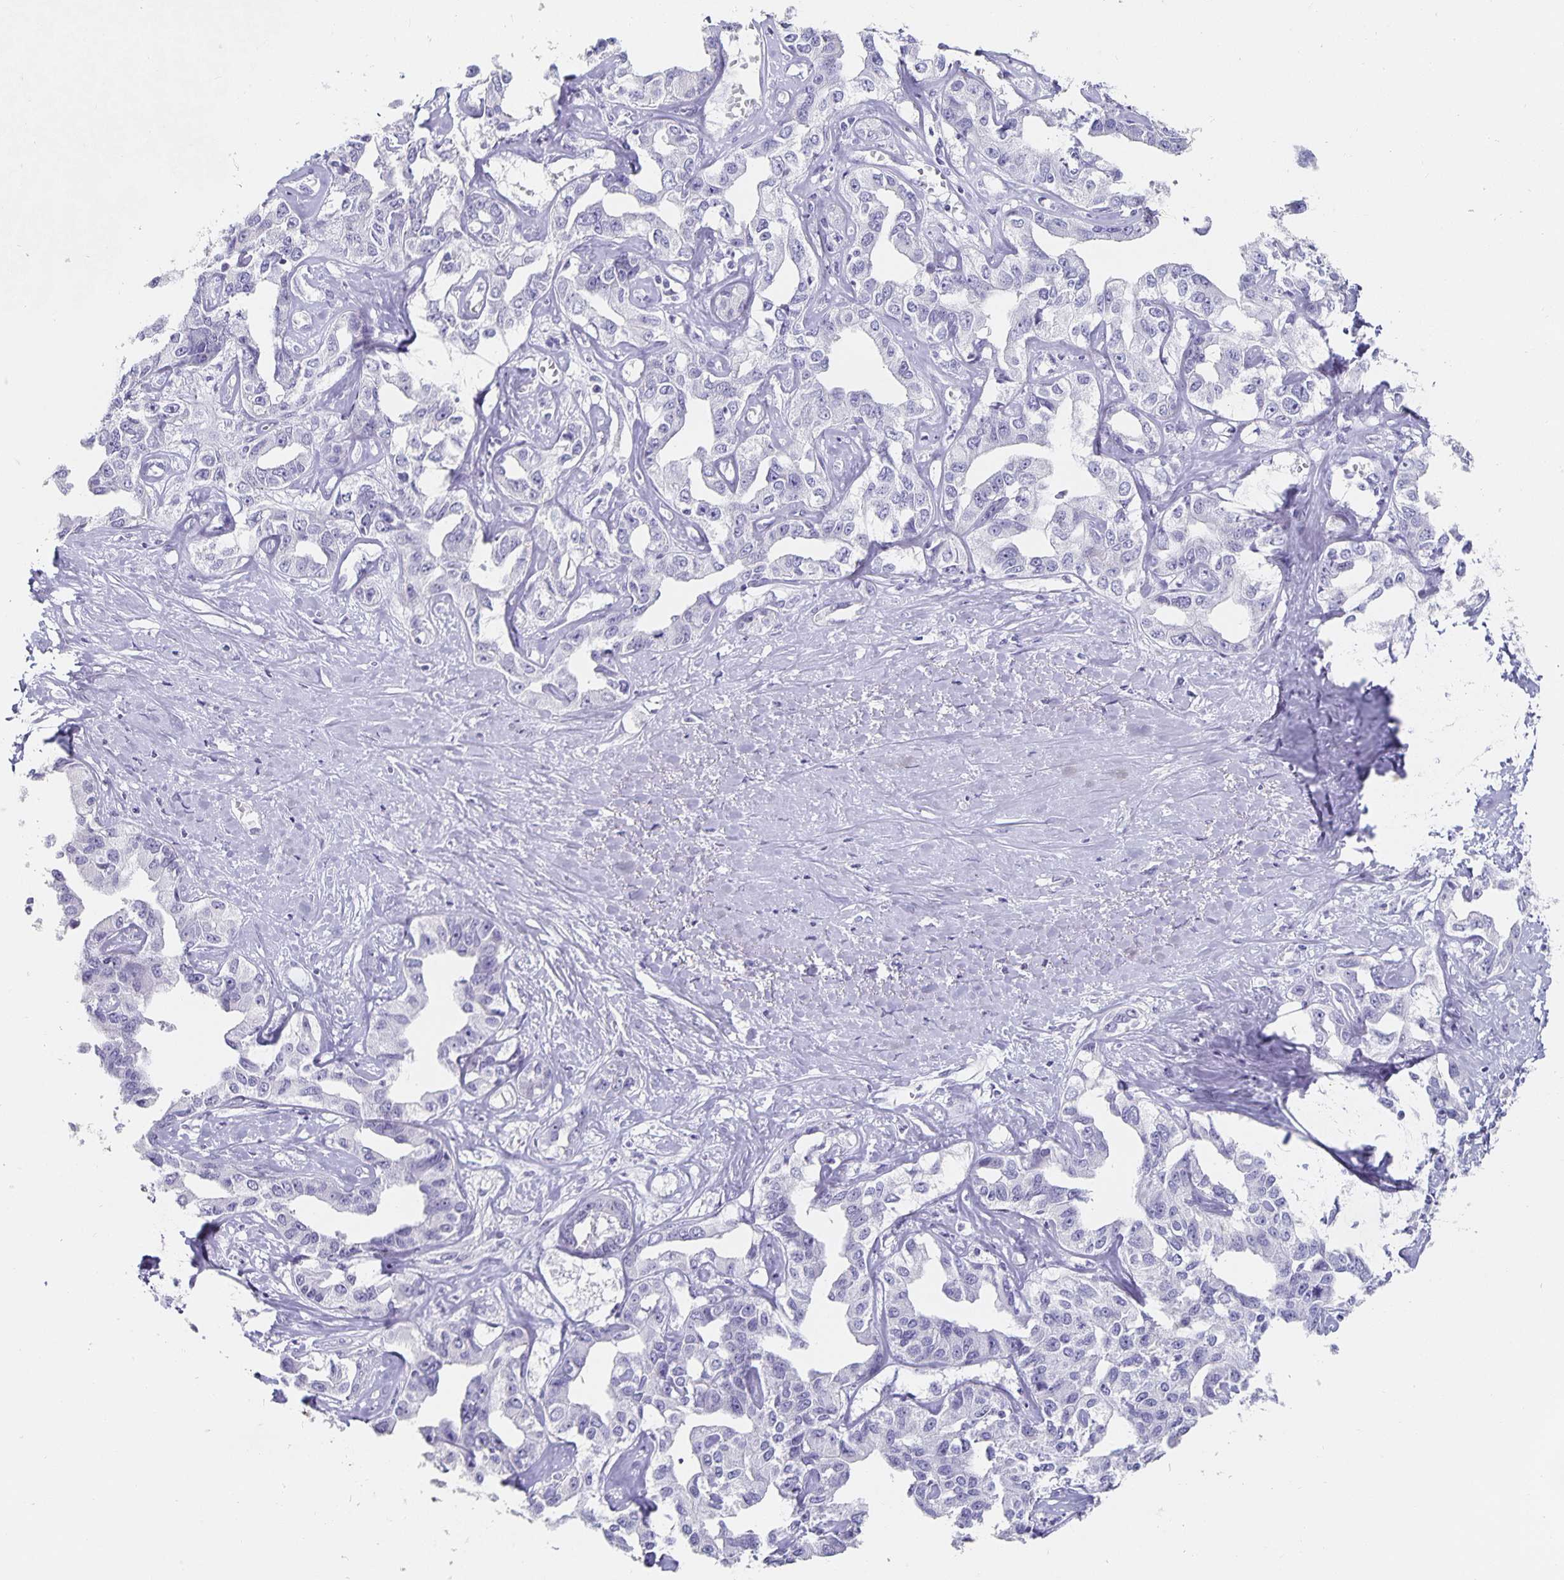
{"staining": {"intensity": "negative", "quantity": "none", "location": "none"}, "tissue": "liver cancer", "cell_type": "Tumor cells", "image_type": "cancer", "snomed": [{"axis": "morphology", "description": "Cholangiocarcinoma"}, {"axis": "topography", "description": "Liver"}], "caption": "The image exhibits no significant staining in tumor cells of liver cancer (cholangiocarcinoma). (Brightfield microscopy of DAB (3,3'-diaminobenzidine) IHC at high magnification).", "gene": "CHGA", "patient": {"sex": "male", "age": 59}}